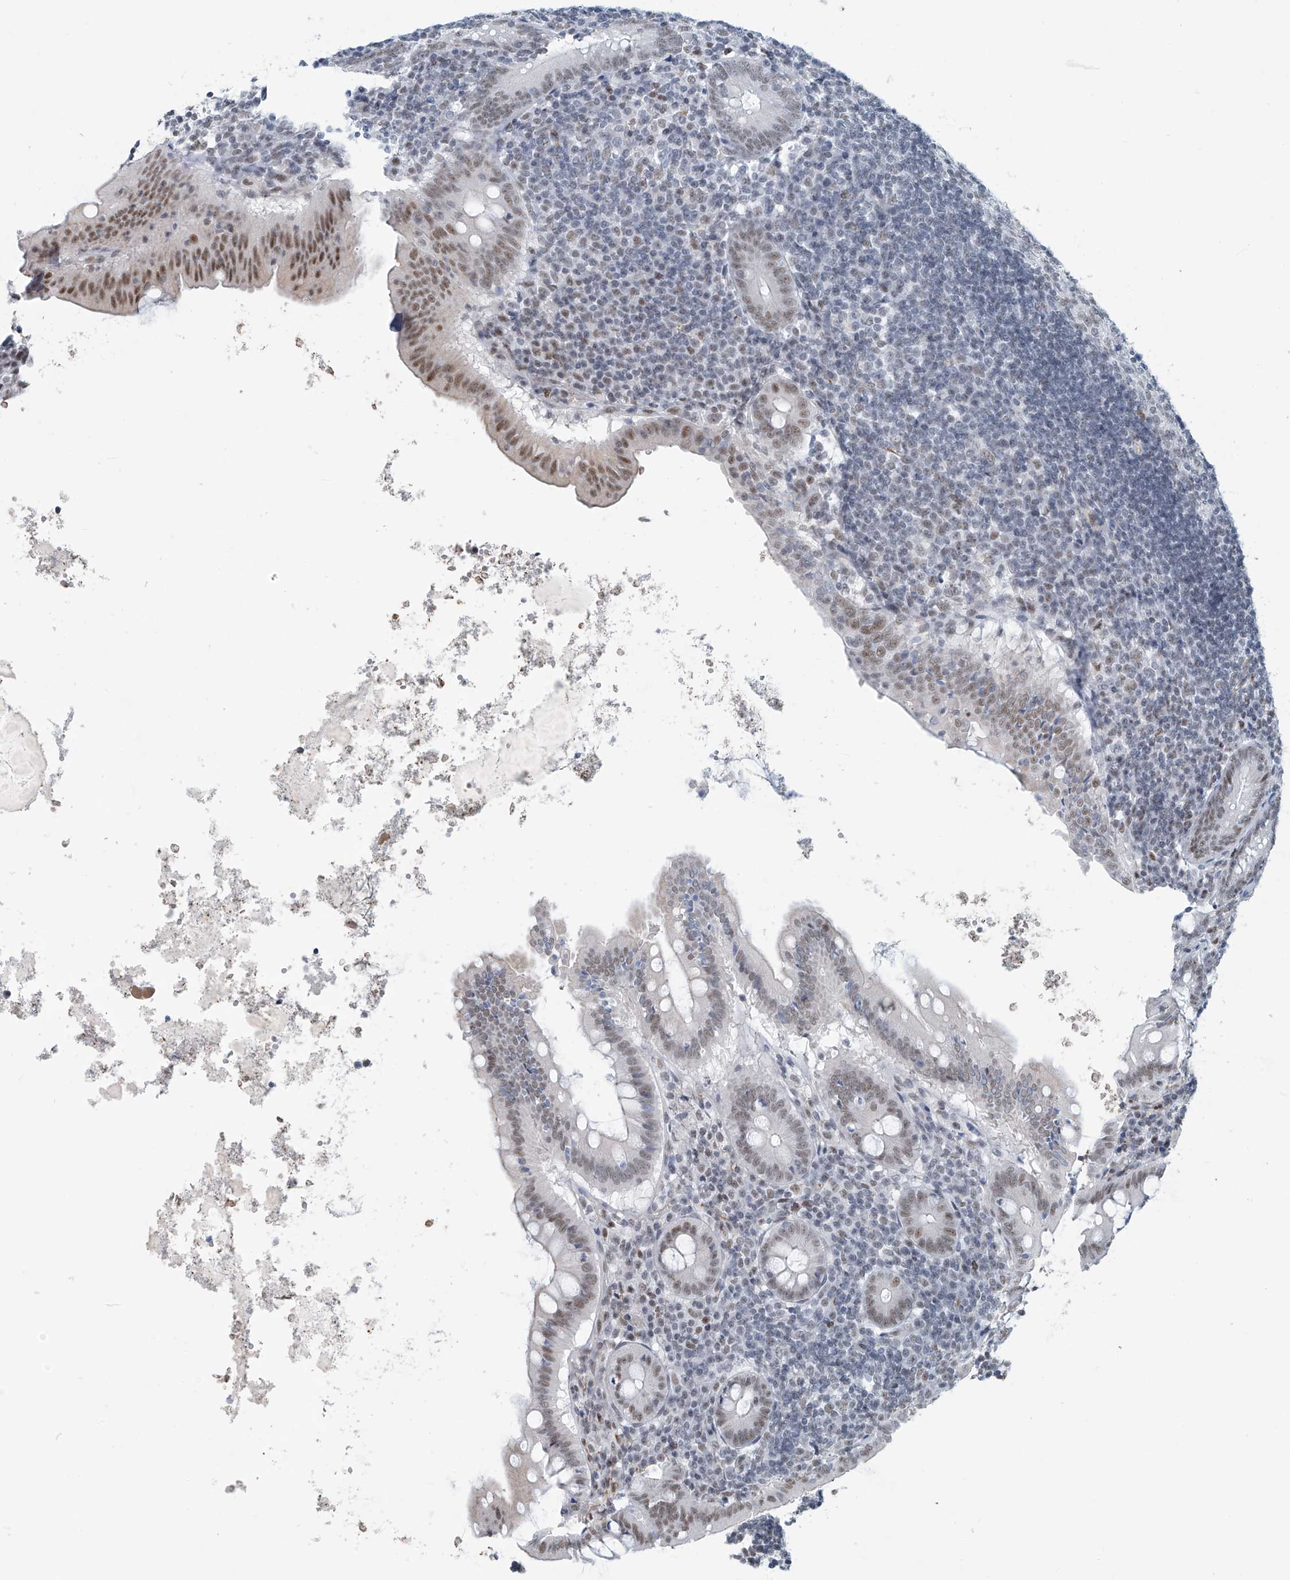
{"staining": {"intensity": "moderate", "quantity": ">75%", "location": "nuclear"}, "tissue": "appendix", "cell_type": "Glandular cells", "image_type": "normal", "snomed": [{"axis": "morphology", "description": "Normal tissue, NOS"}, {"axis": "topography", "description": "Appendix"}], "caption": "Normal appendix reveals moderate nuclear staining in approximately >75% of glandular cells, visualized by immunohistochemistry.", "gene": "ENSG00000257390", "patient": {"sex": "female", "age": 54}}